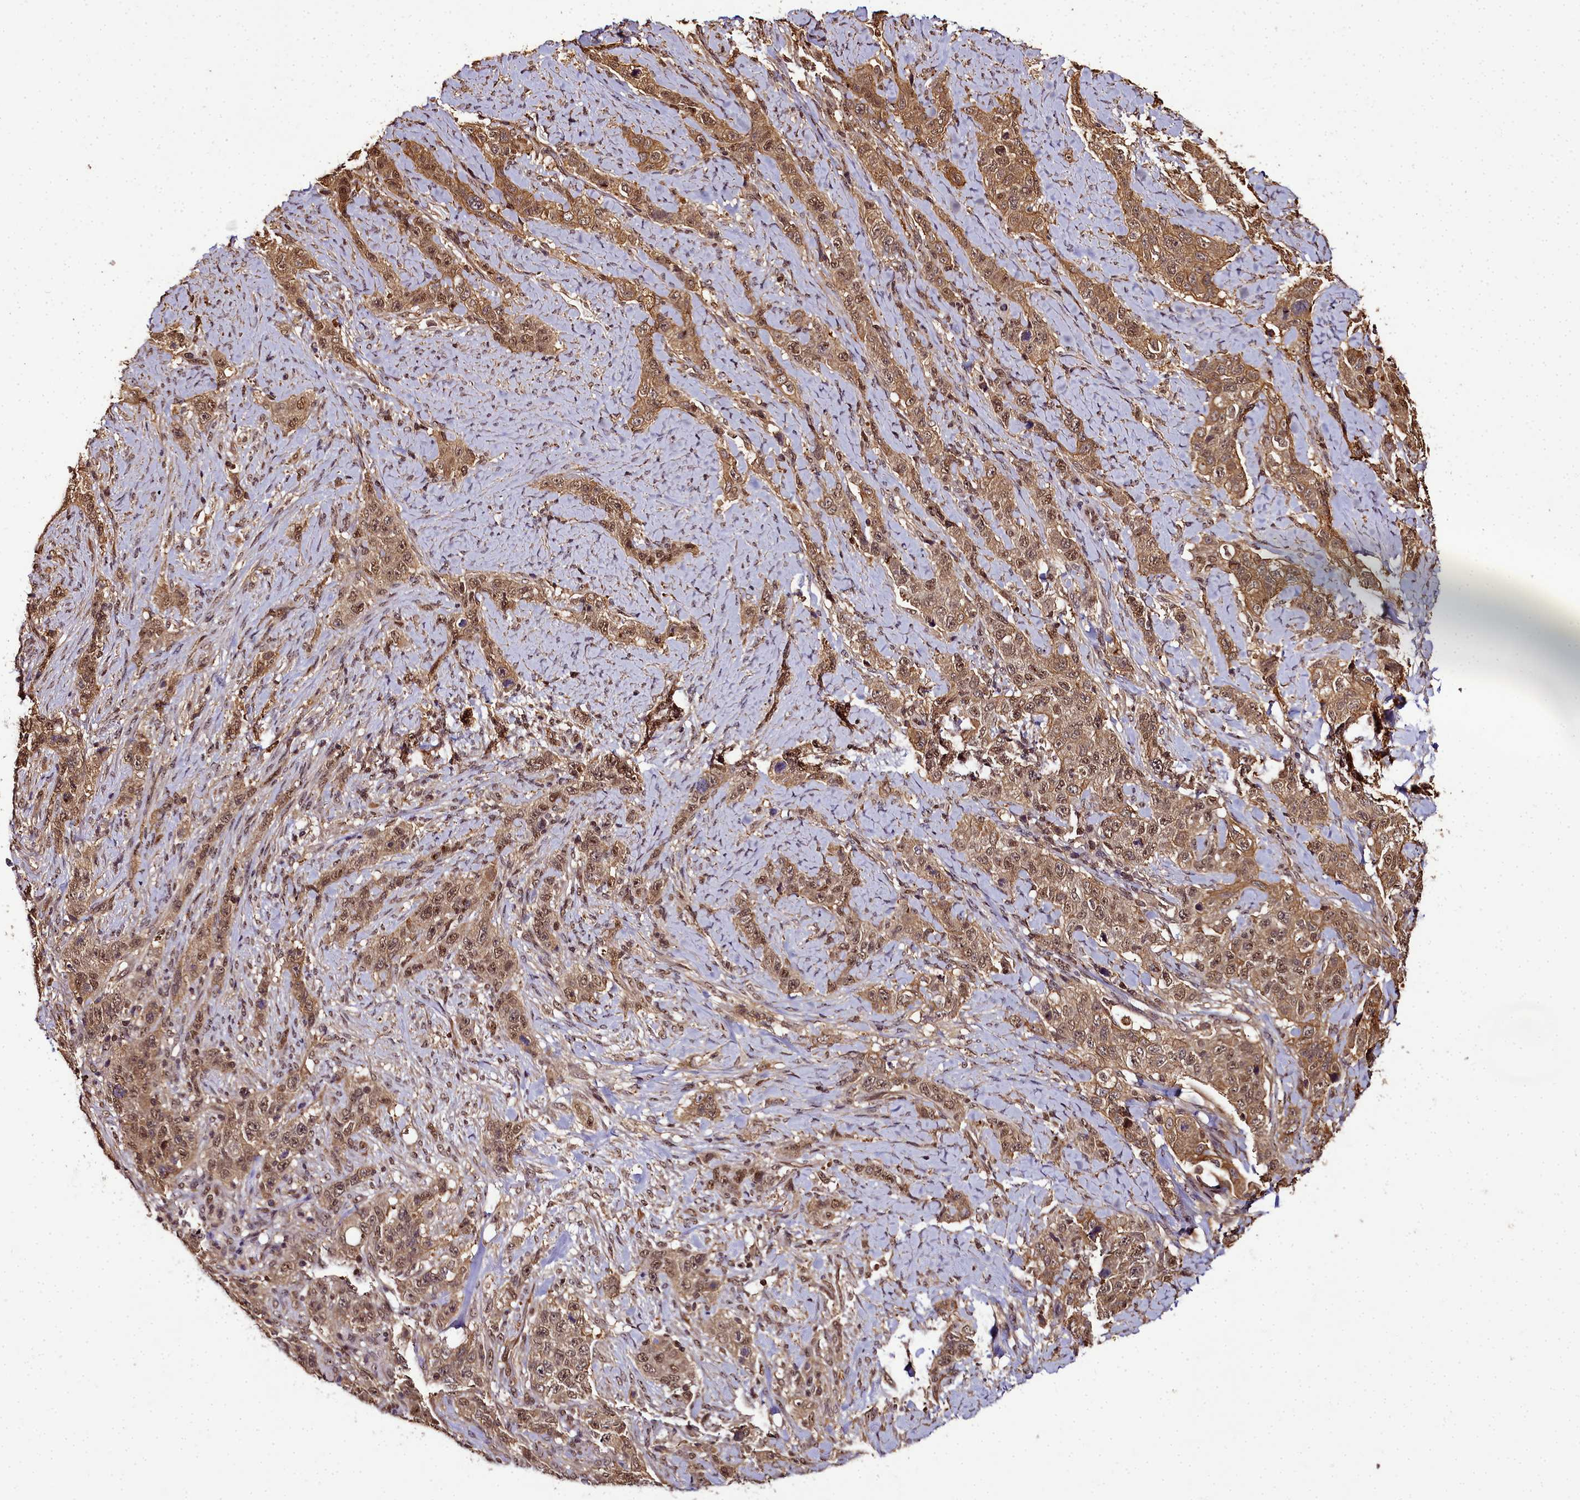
{"staining": {"intensity": "moderate", "quantity": ">75%", "location": "cytoplasmic/membranous,nuclear"}, "tissue": "stomach cancer", "cell_type": "Tumor cells", "image_type": "cancer", "snomed": [{"axis": "morphology", "description": "Adenocarcinoma, NOS"}, {"axis": "topography", "description": "Stomach"}], "caption": "Immunohistochemistry (DAB) staining of stomach cancer displays moderate cytoplasmic/membranous and nuclear protein positivity in about >75% of tumor cells.", "gene": "PPP4C", "patient": {"sex": "male", "age": 48}}